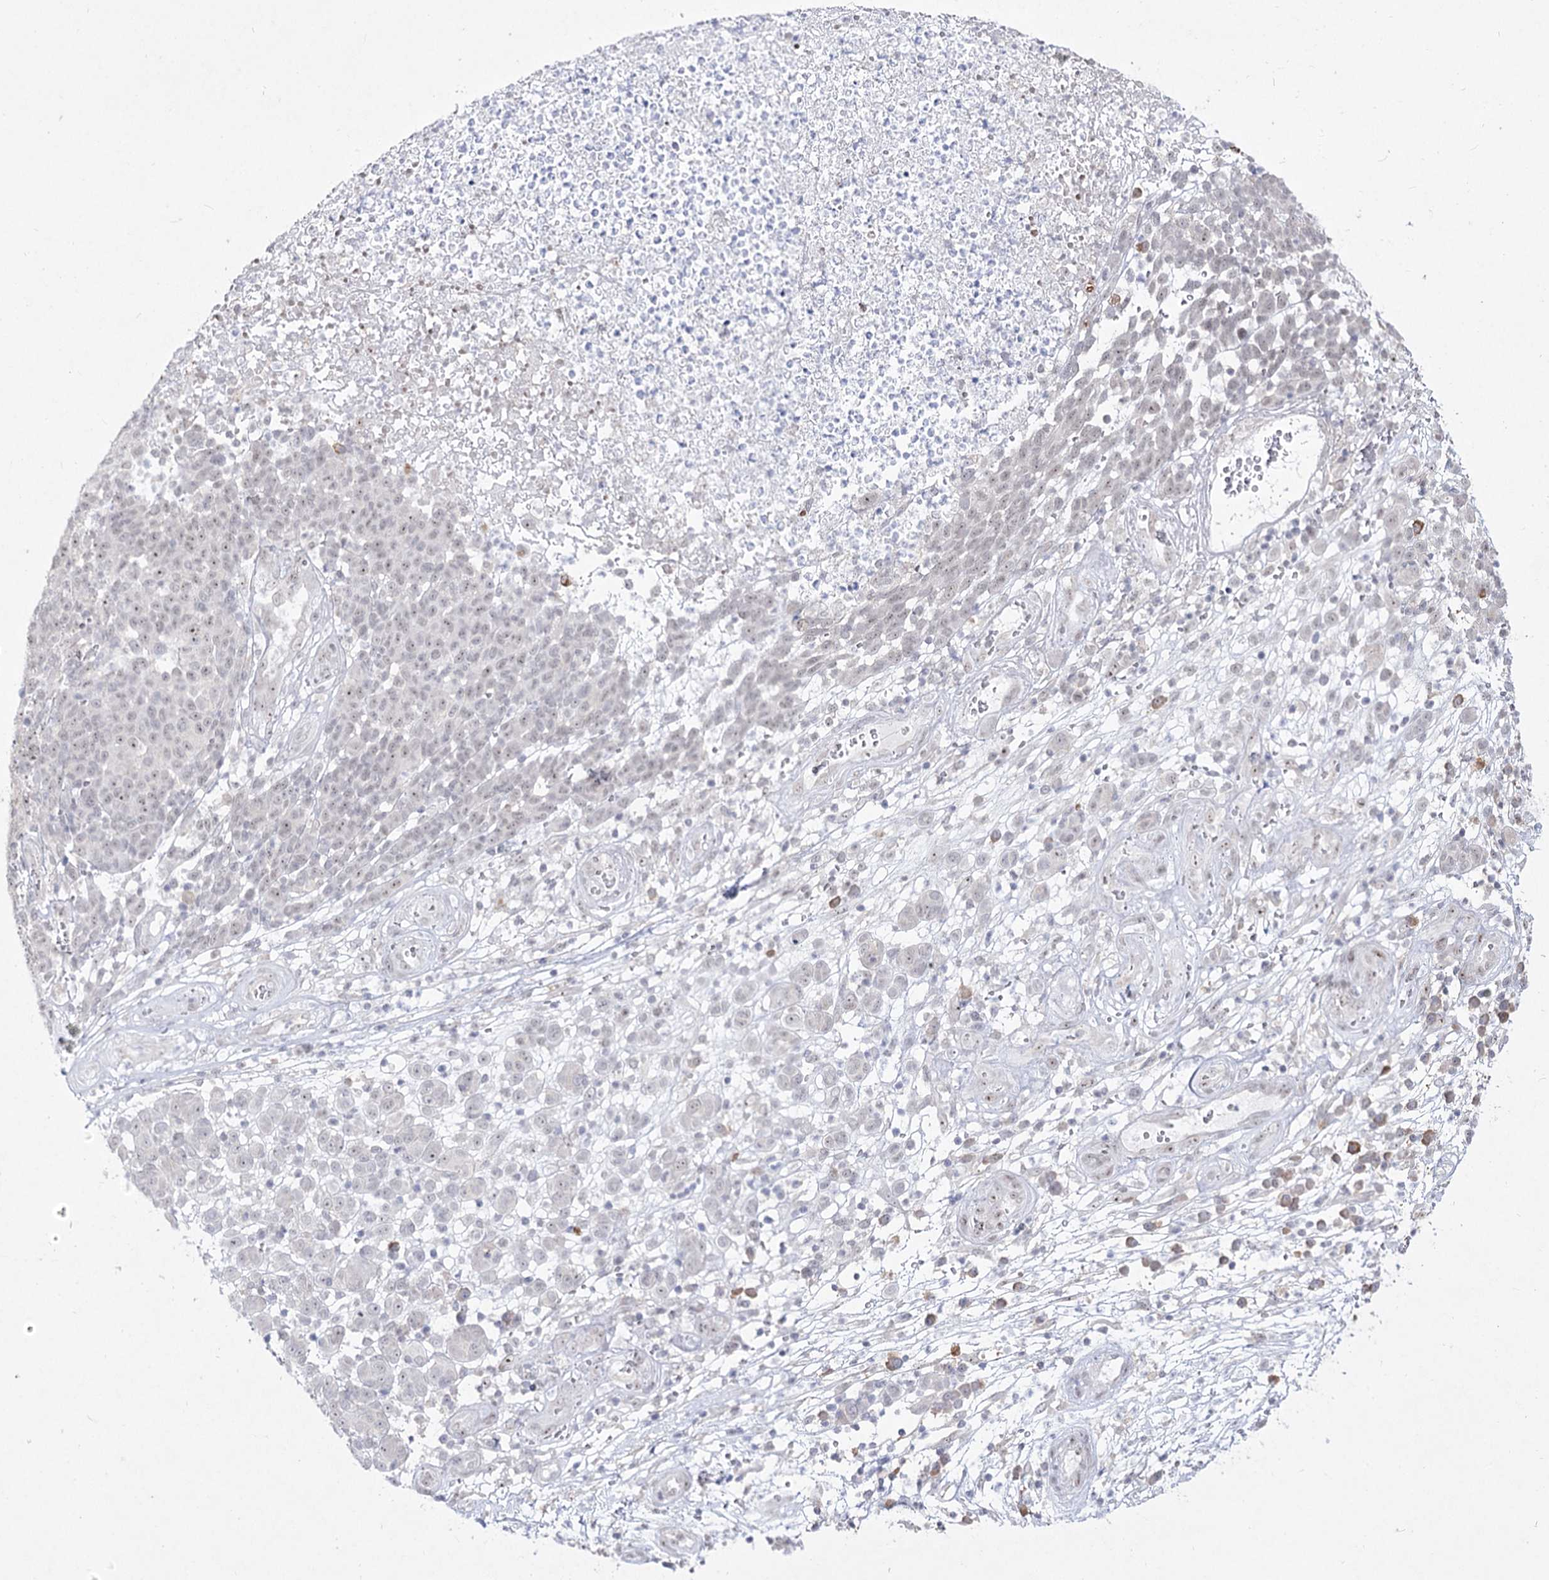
{"staining": {"intensity": "negative", "quantity": "none", "location": "none"}, "tissue": "melanoma", "cell_type": "Tumor cells", "image_type": "cancer", "snomed": [{"axis": "morphology", "description": "Malignant melanoma, NOS"}, {"axis": "topography", "description": "Skin"}], "caption": "Tumor cells show no significant expression in malignant melanoma.", "gene": "DDX50", "patient": {"sex": "male", "age": 49}}